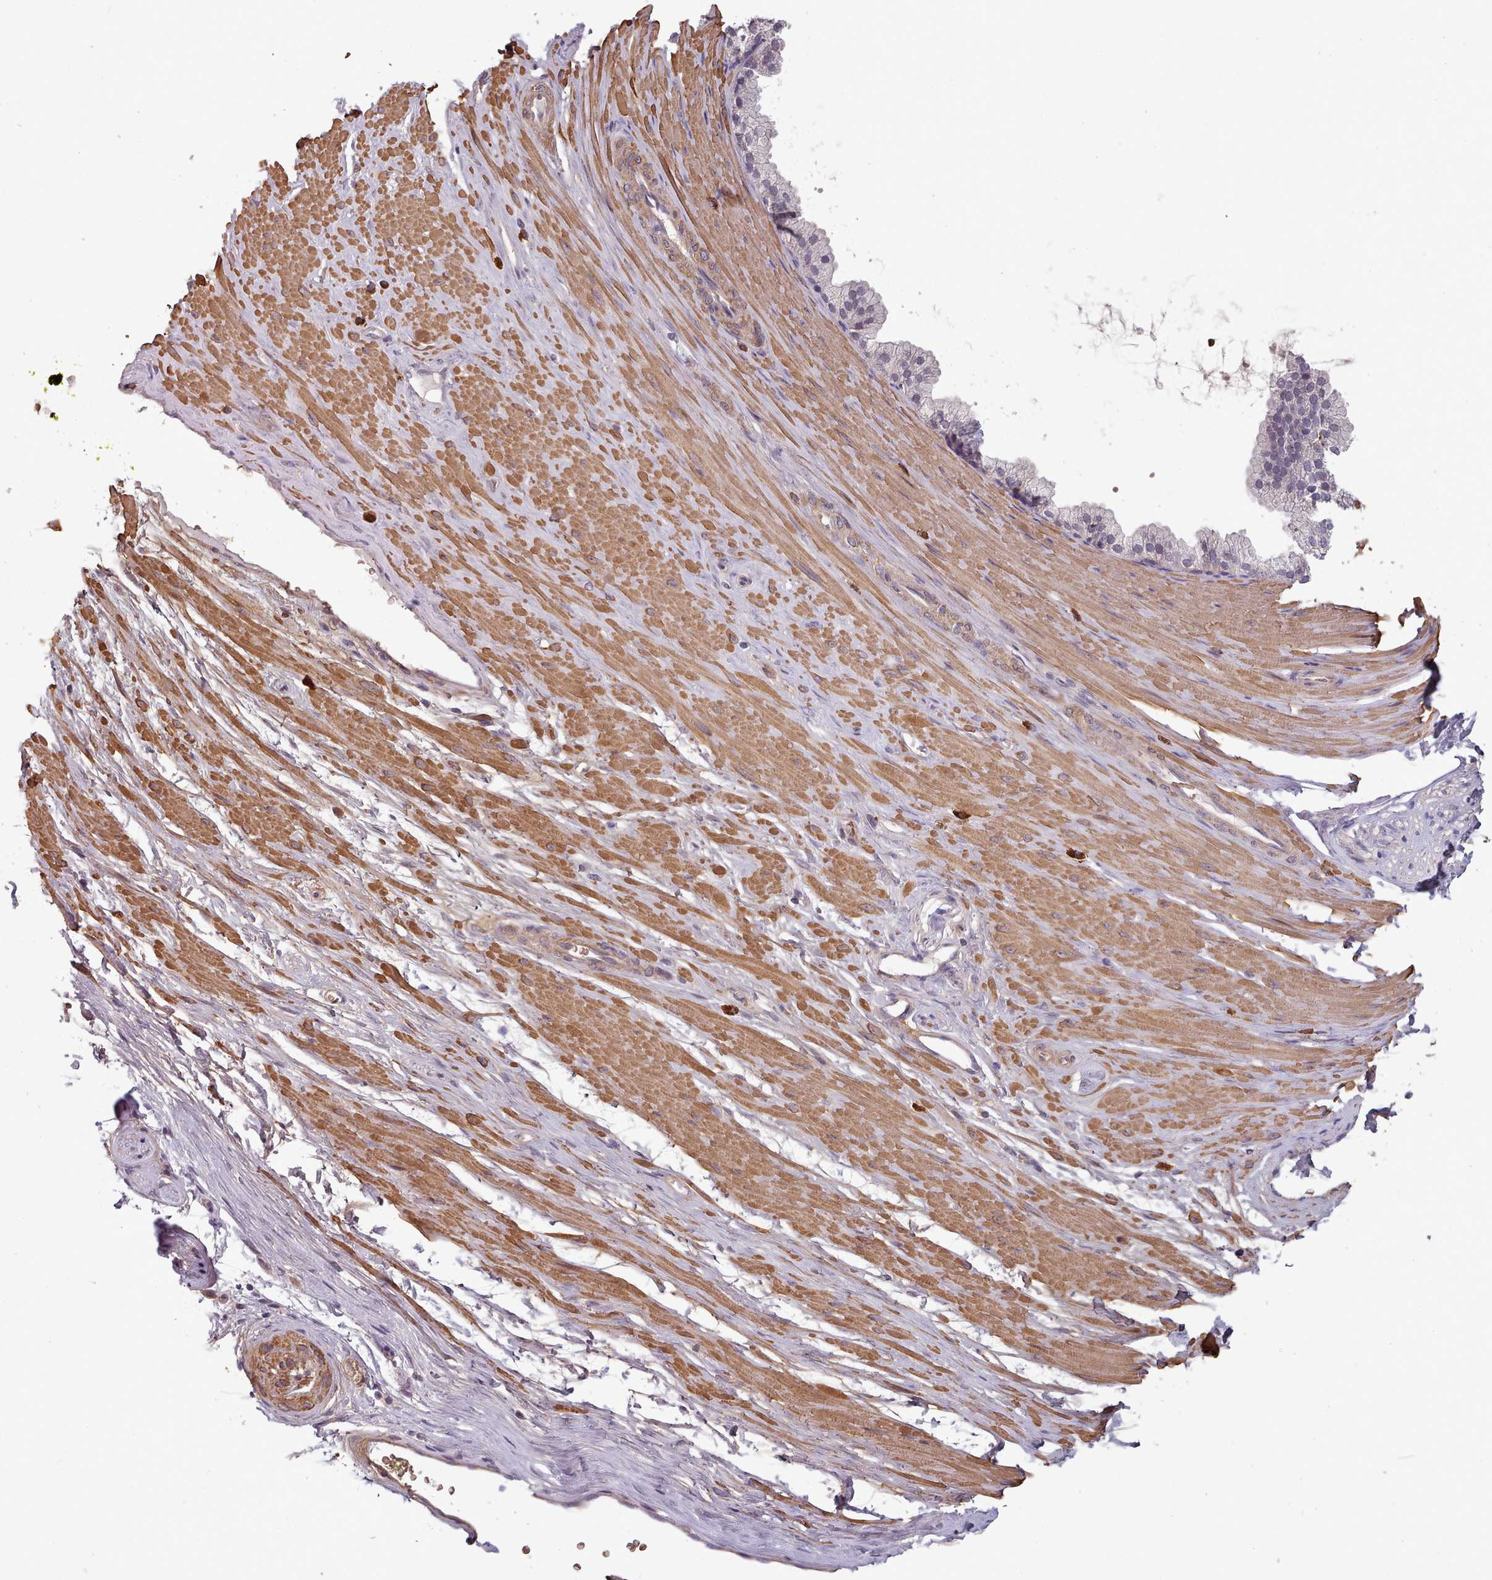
{"staining": {"intensity": "strong", "quantity": ">75%", "location": "nuclear"}, "tissue": "adipose tissue", "cell_type": "Adipocytes", "image_type": "normal", "snomed": [{"axis": "morphology", "description": "Normal tissue, NOS"}, {"axis": "morphology", "description": "Adenocarcinoma, Low grade"}, {"axis": "topography", "description": "Prostate"}, {"axis": "topography", "description": "Peripheral nerve tissue"}], "caption": "The immunohistochemical stain highlights strong nuclear positivity in adipocytes of unremarkable adipose tissue.", "gene": "CLNS1A", "patient": {"sex": "male", "age": 63}}